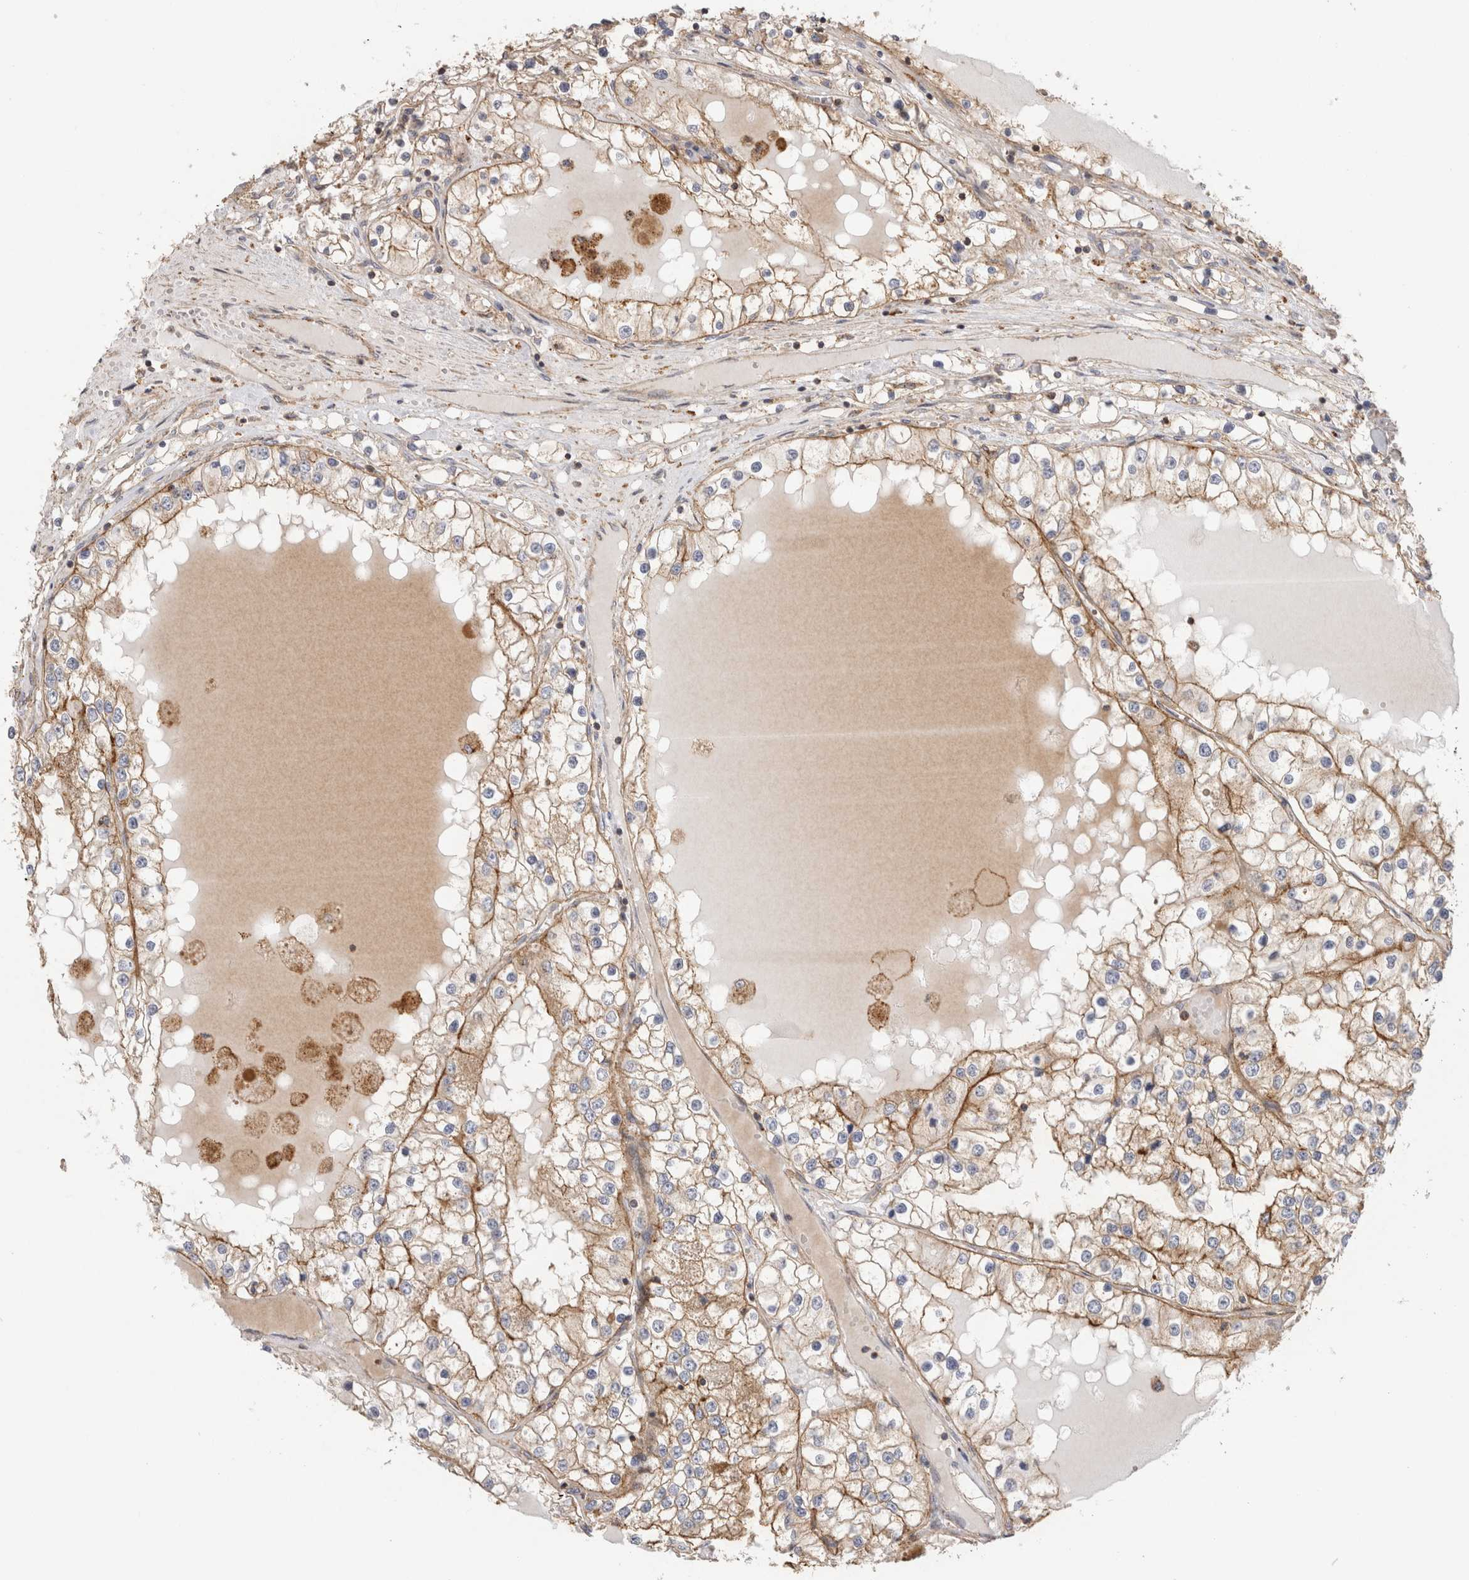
{"staining": {"intensity": "moderate", "quantity": ">75%", "location": "cytoplasmic/membranous"}, "tissue": "renal cancer", "cell_type": "Tumor cells", "image_type": "cancer", "snomed": [{"axis": "morphology", "description": "Adenocarcinoma, NOS"}, {"axis": "topography", "description": "Kidney"}], "caption": "IHC (DAB (3,3'-diaminobenzidine)) staining of human renal cancer (adenocarcinoma) displays moderate cytoplasmic/membranous protein positivity in about >75% of tumor cells.", "gene": "CHMP6", "patient": {"sex": "male", "age": 68}}